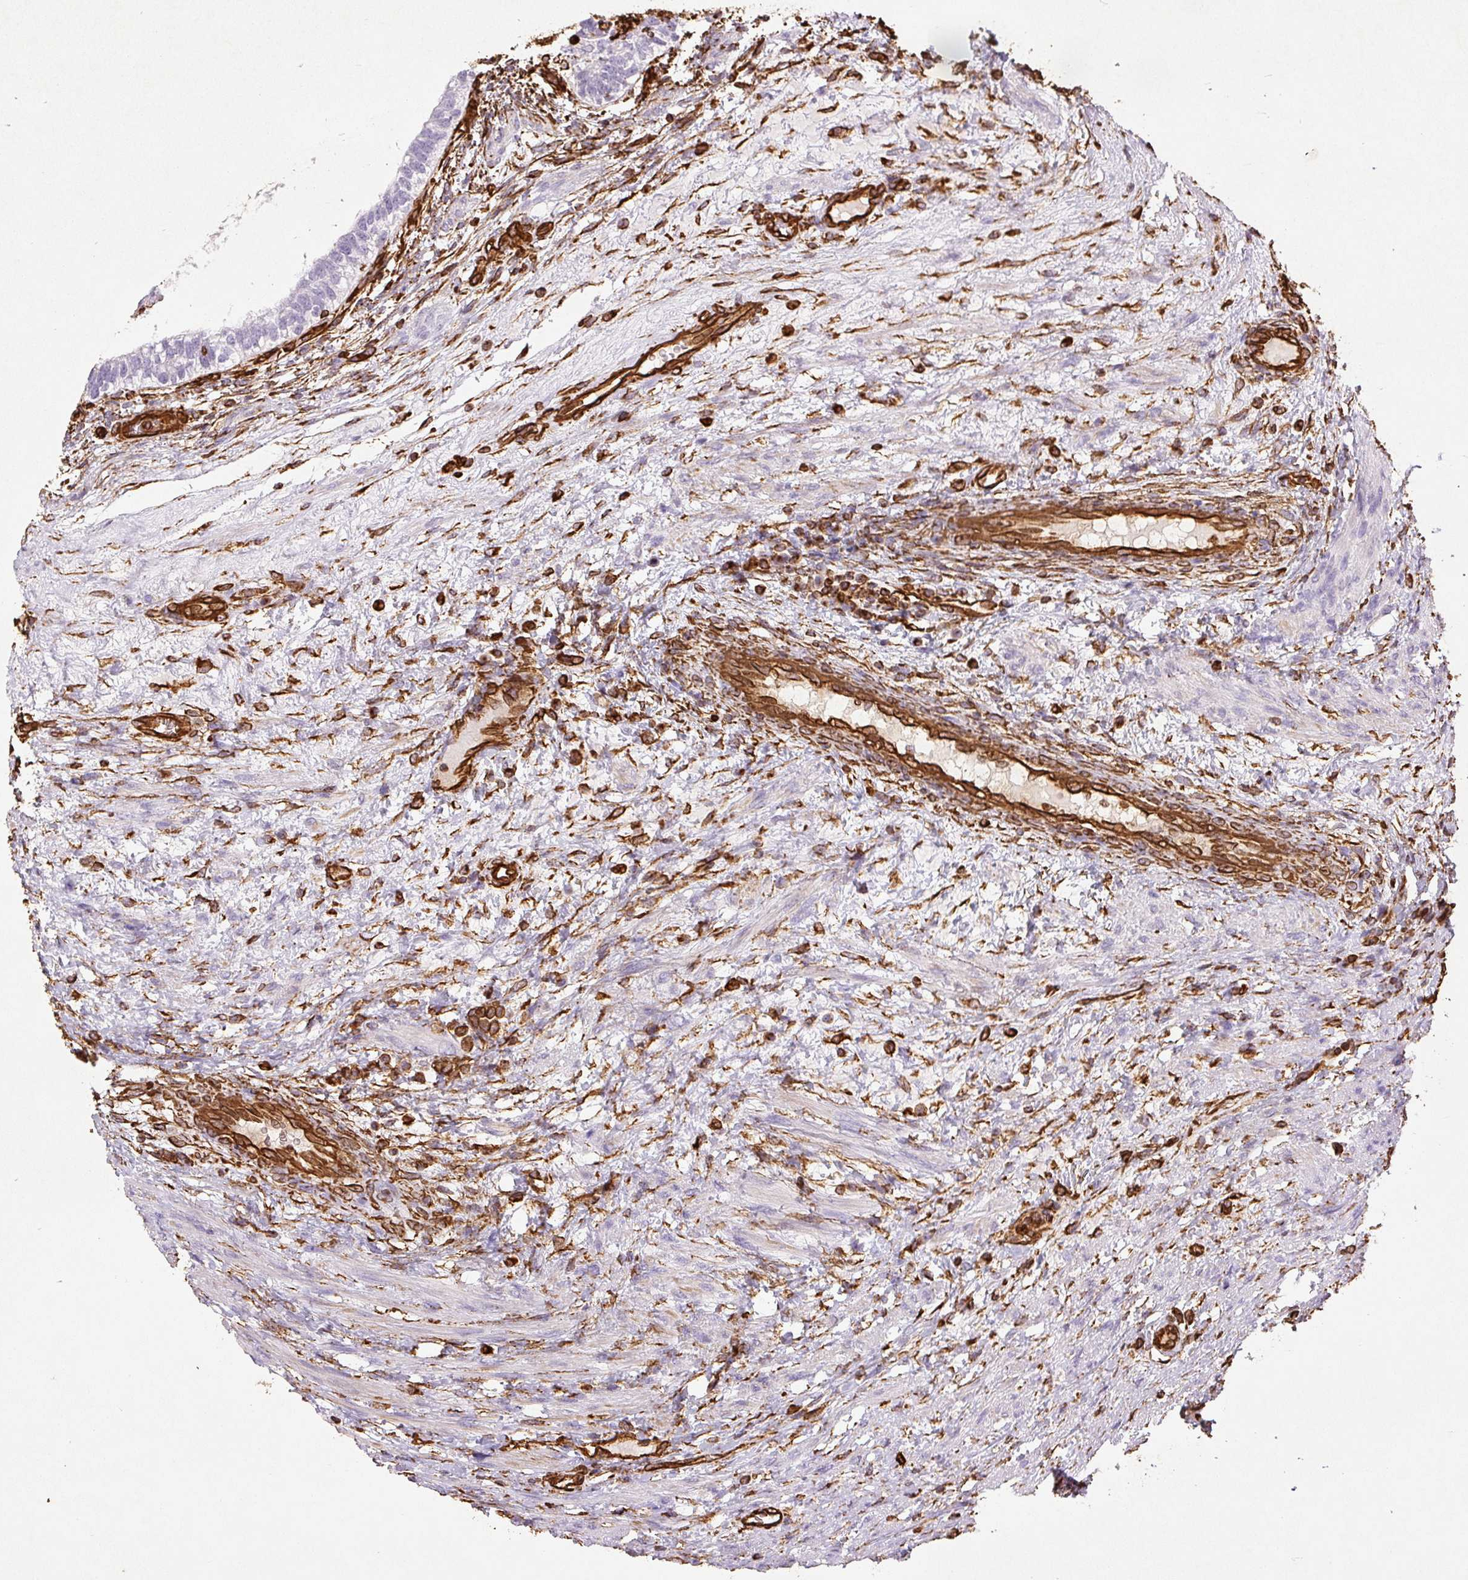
{"staining": {"intensity": "negative", "quantity": "none", "location": "none"}, "tissue": "testis cancer", "cell_type": "Tumor cells", "image_type": "cancer", "snomed": [{"axis": "morphology", "description": "Carcinoma, Embryonal, NOS"}, {"axis": "topography", "description": "Testis"}], "caption": "This micrograph is of embryonal carcinoma (testis) stained with immunohistochemistry to label a protein in brown with the nuclei are counter-stained blue. There is no expression in tumor cells.", "gene": "VIM", "patient": {"sex": "male", "age": 26}}